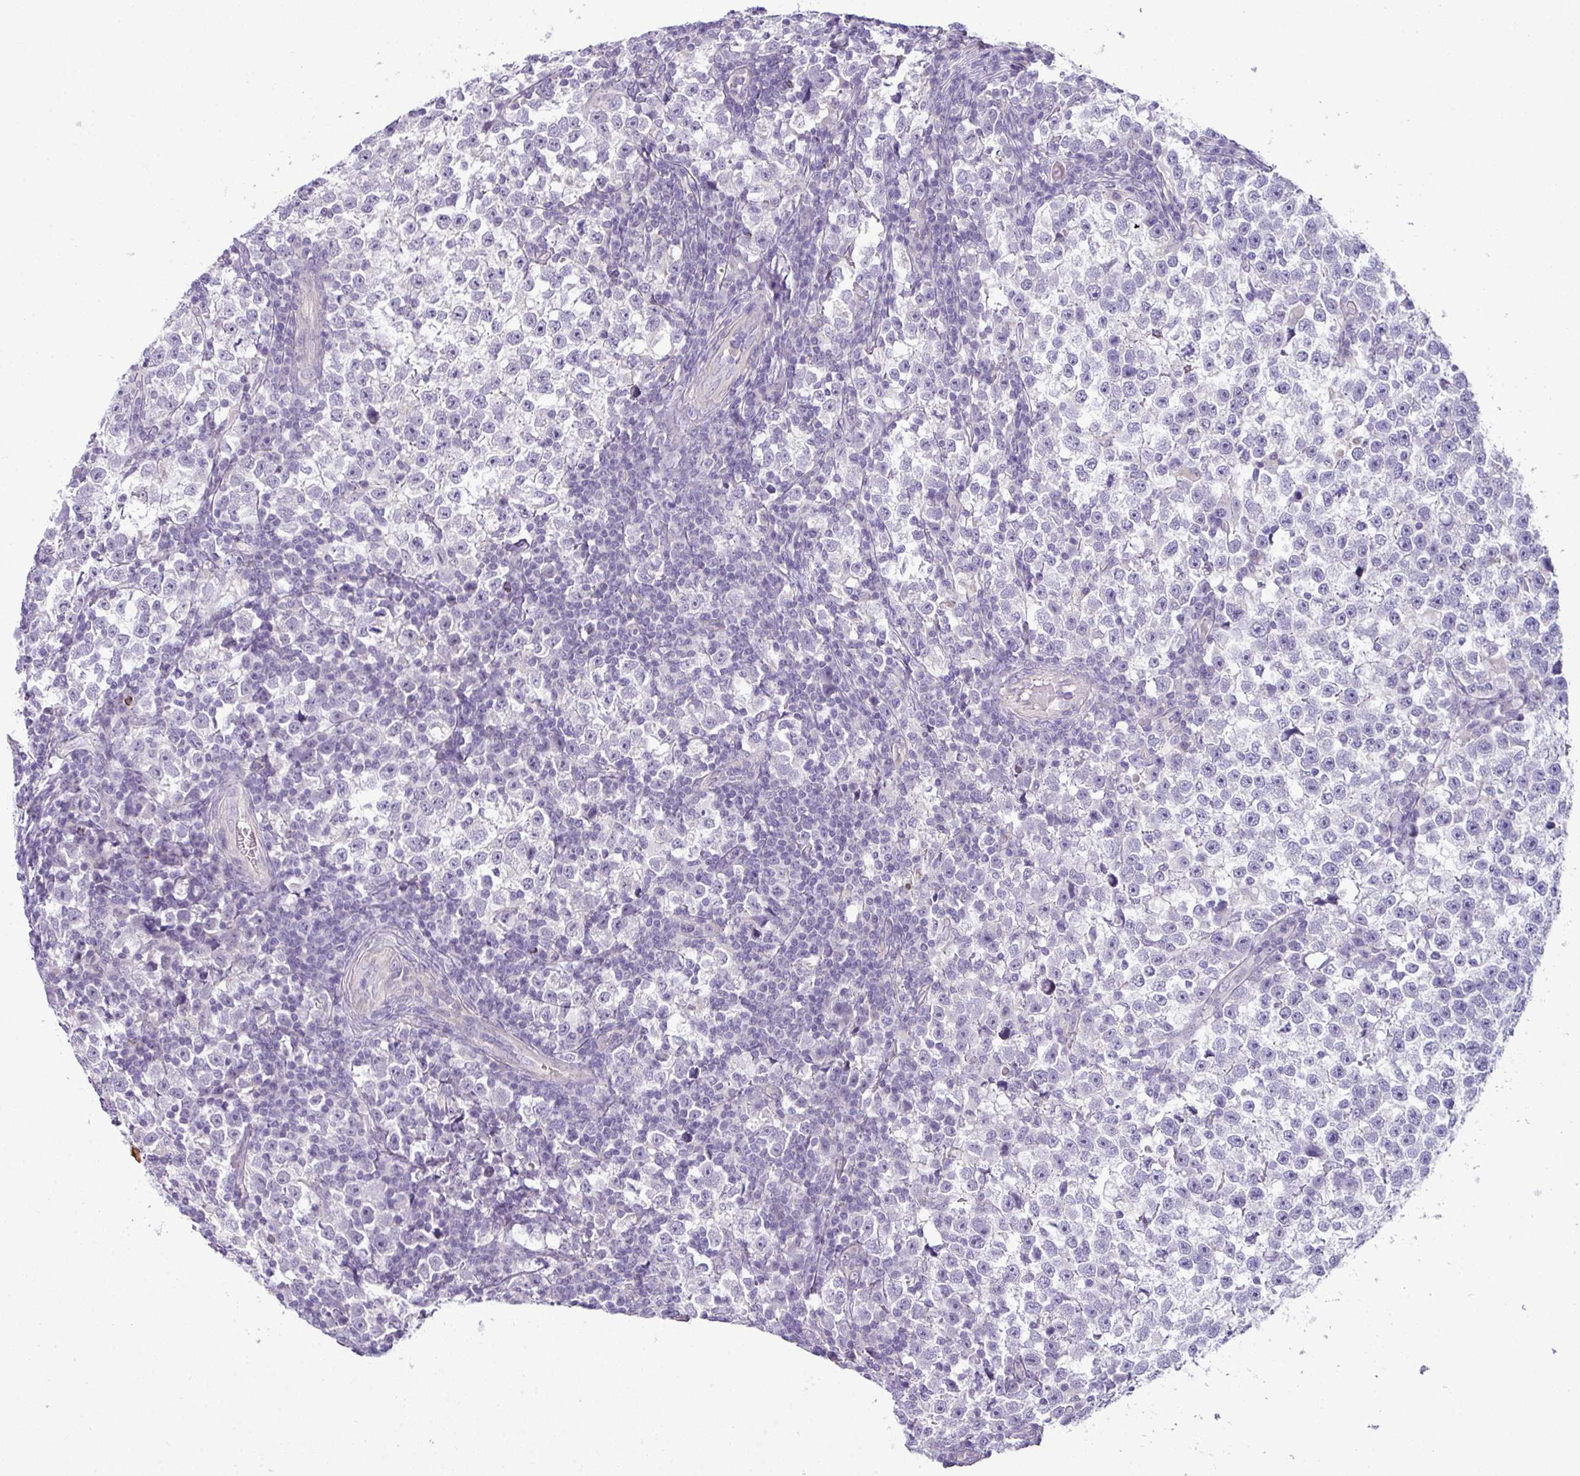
{"staining": {"intensity": "negative", "quantity": "none", "location": "none"}, "tissue": "testis cancer", "cell_type": "Tumor cells", "image_type": "cancer", "snomed": [{"axis": "morphology", "description": "Normal tissue, NOS"}, {"axis": "morphology", "description": "Seminoma, NOS"}, {"axis": "topography", "description": "Testis"}], "caption": "DAB immunohistochemical staining of testis cancer displays no significant staining in tumor cells. (DAB immunohistochemistry (IHC), high magnification).", "gene": "HBEGF", "patient": {"sex": "male", "age": 43}}